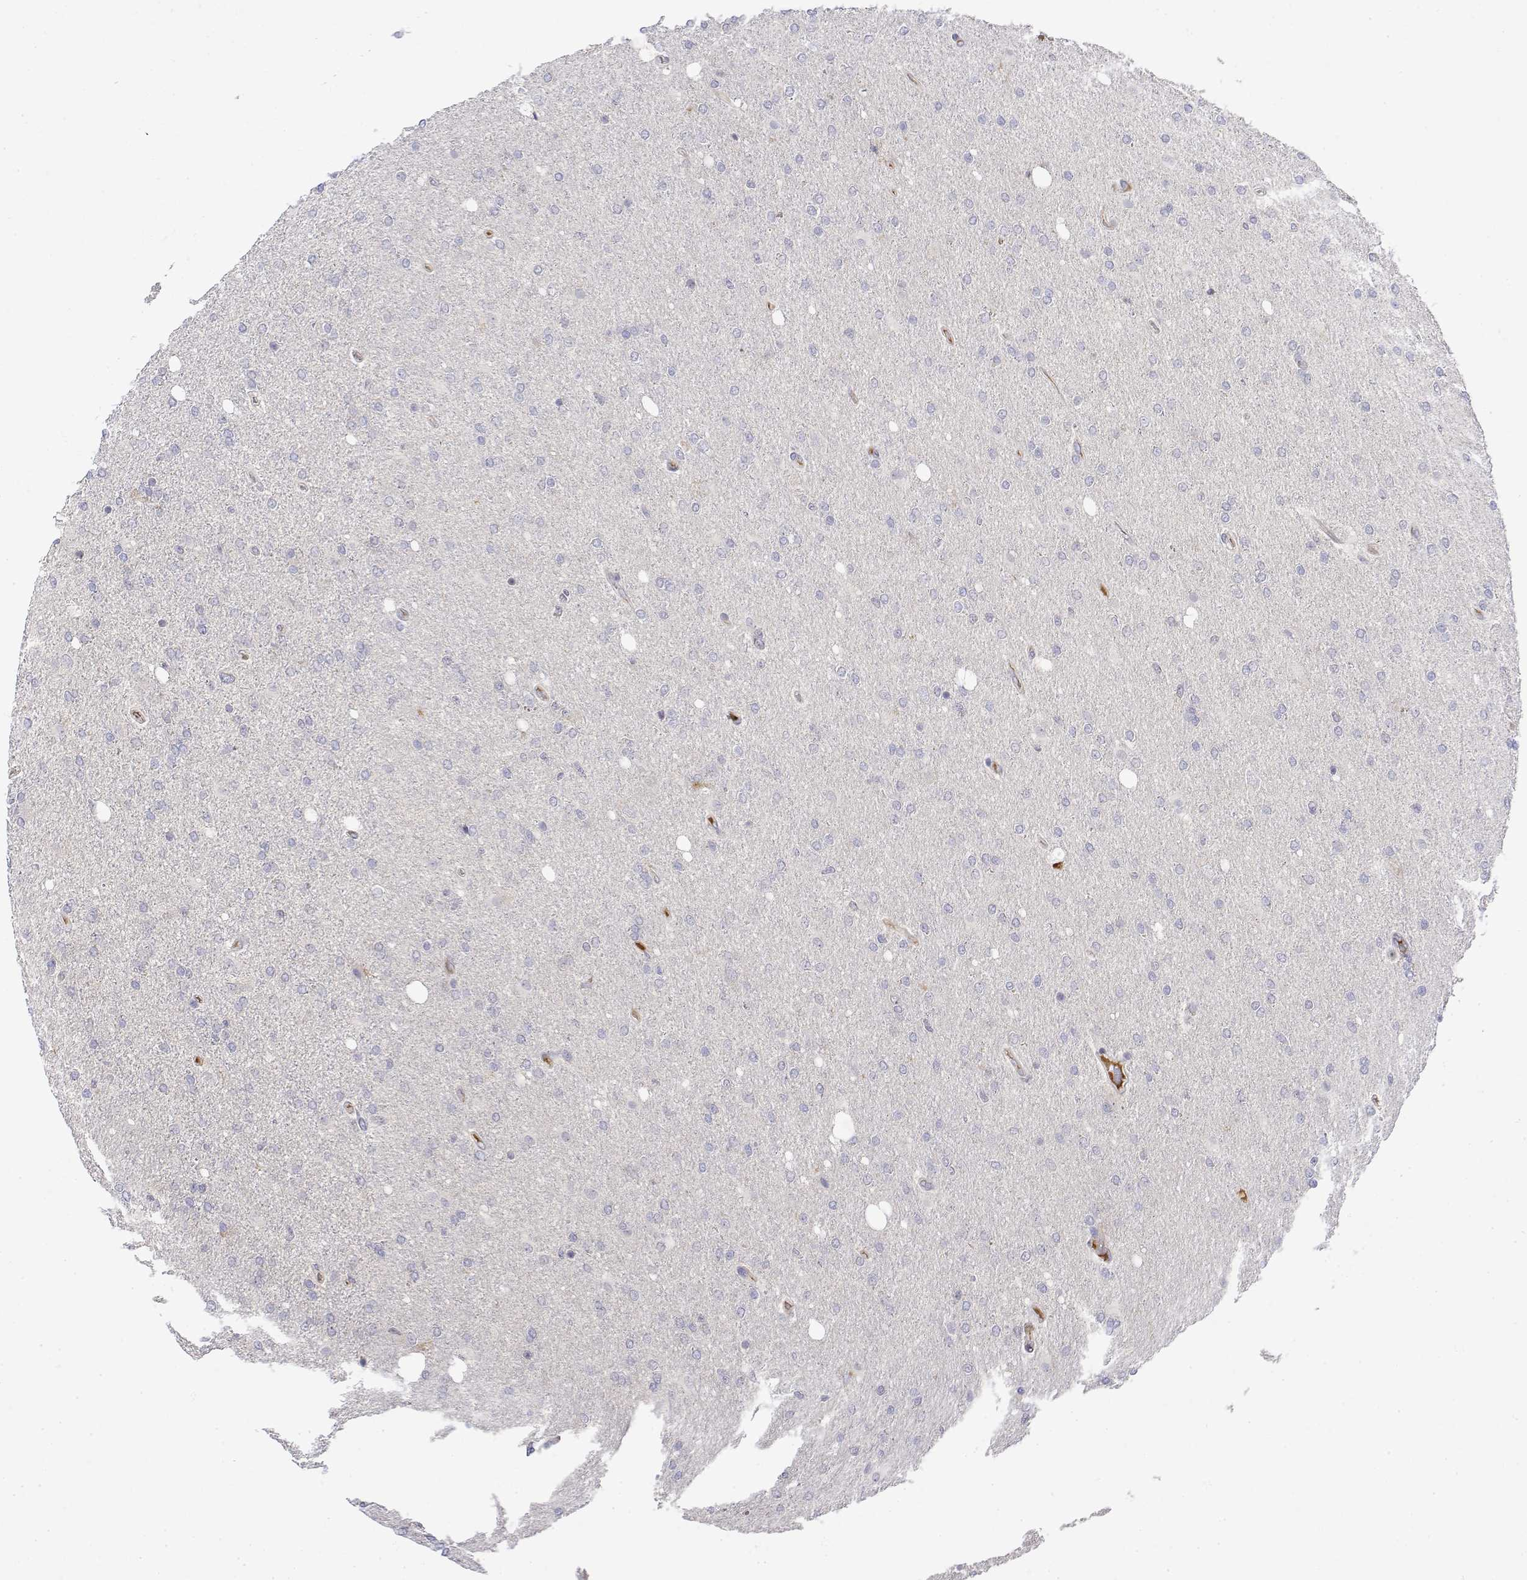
{"staining": {"intensity": "negative", "quantity": "none", "location": "none"}, "tissue": "glioma", "cell_type": "Tumor cells", "image_type": "cancer", "snomed": [{"axis": "morphology", "description": "Glioma, malignant, High grade"}, {"axis": "topography", "description": "Cerebral cortex"}], "caption": "Tumor cells show no significant expression in glioma. (DAB immunohistochemistry (IHC) visualized using brightfield microscopy, high magnification).", "gene": "IGFBP4", "patient": {"sex": "male", "age": 70}}